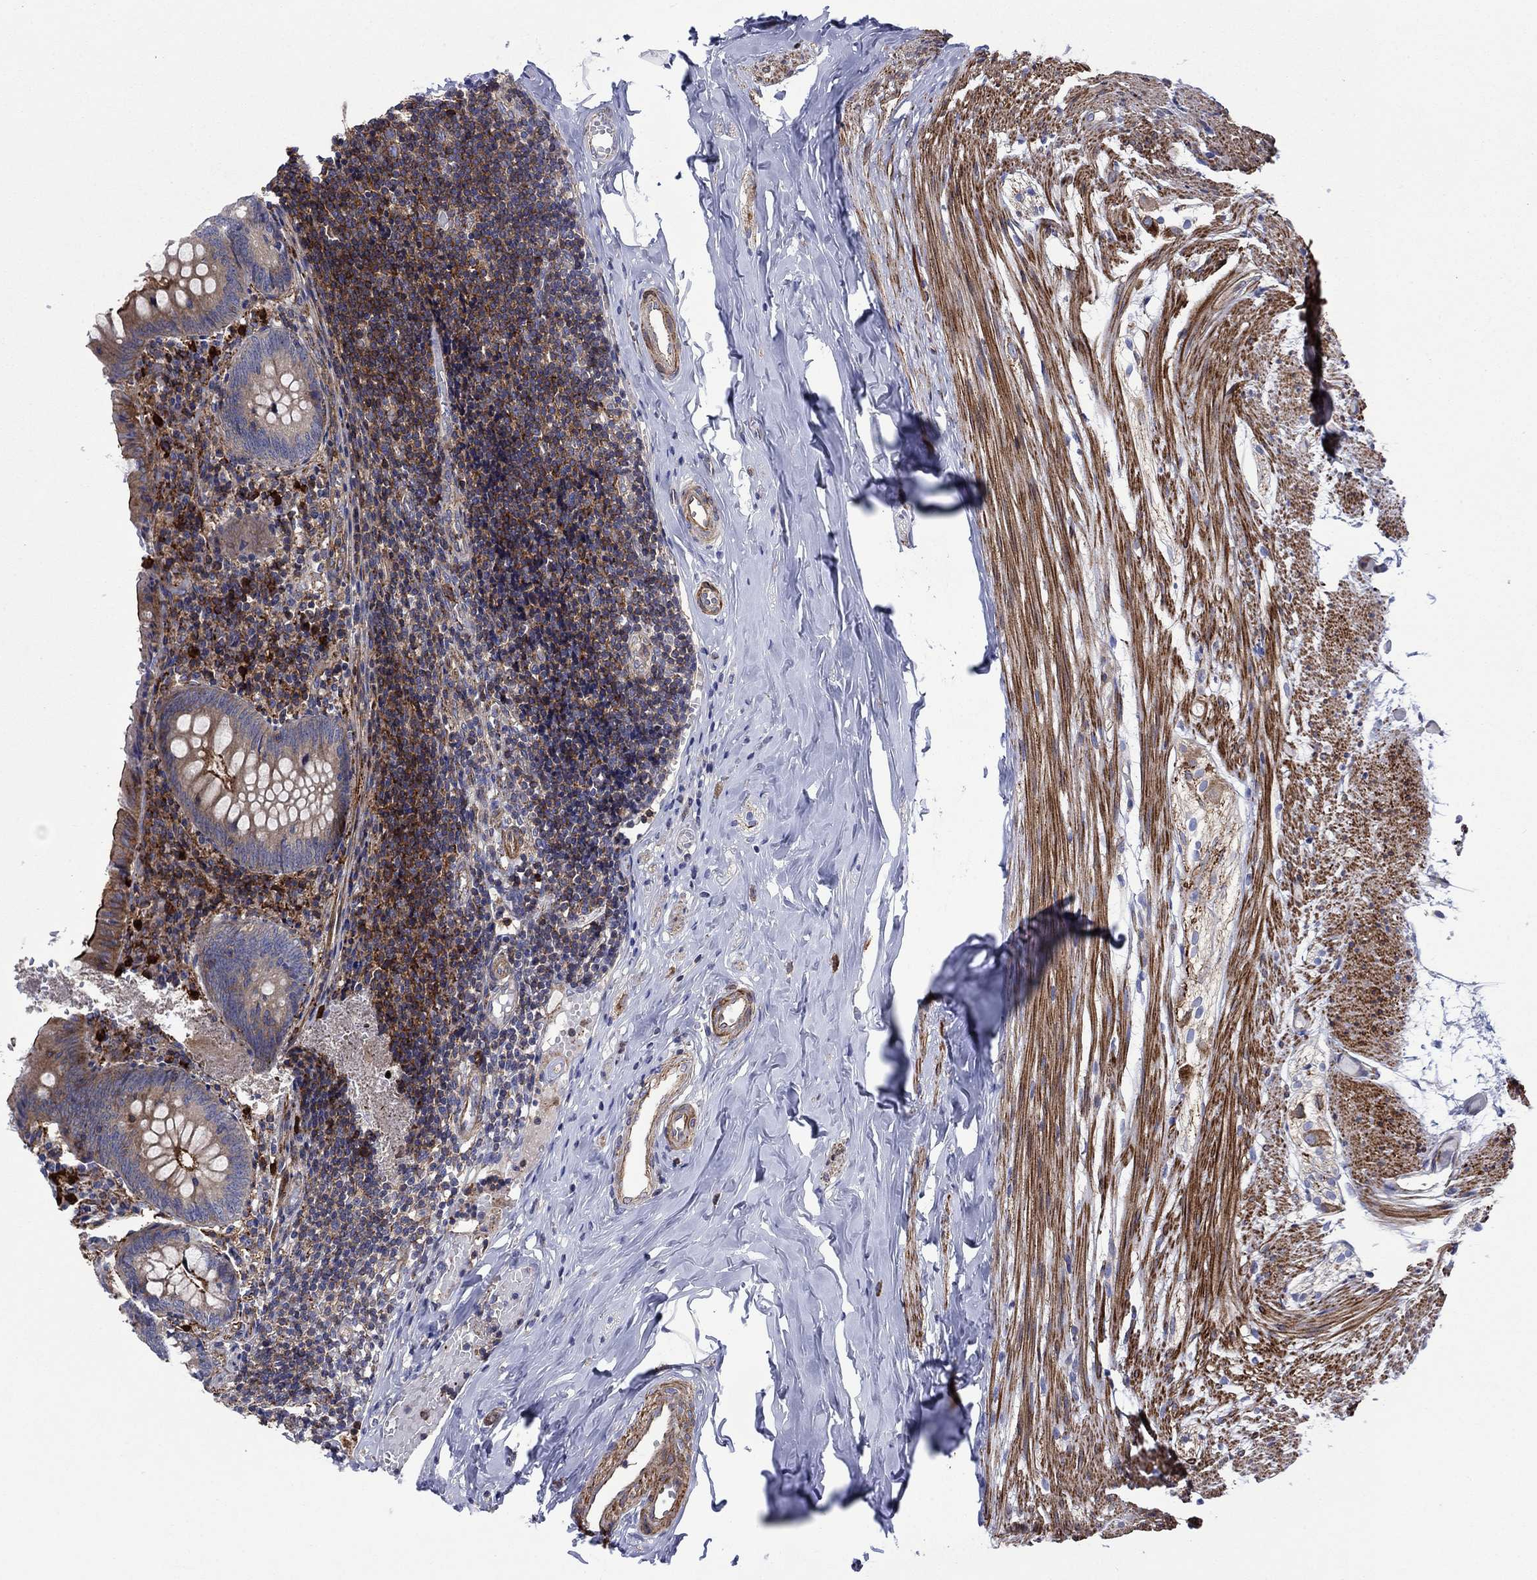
{"staining": {"intensity": "strong", "quantity": "25%-75%", "location": "cytoplasmic/membranous"}, "tissue": "appendix", "cell_type": "Glandular cells", "image_type": "normal", "snomed": [{"axis": "morphology", "description": "Normal tissue, NOS"}, {"axis": "topography", "description": "Appendix"}], "caption": "This histopathology image demonstrates benign appendix stained with immunohistochemistry to label a protein in brown. The cytoplasmic/membranous of glandular cells show strong positivity for the protein. Nuclei are counter-stained blue.", "gene": "PAG1", "patient": {"sex": "female", "age": 23}}